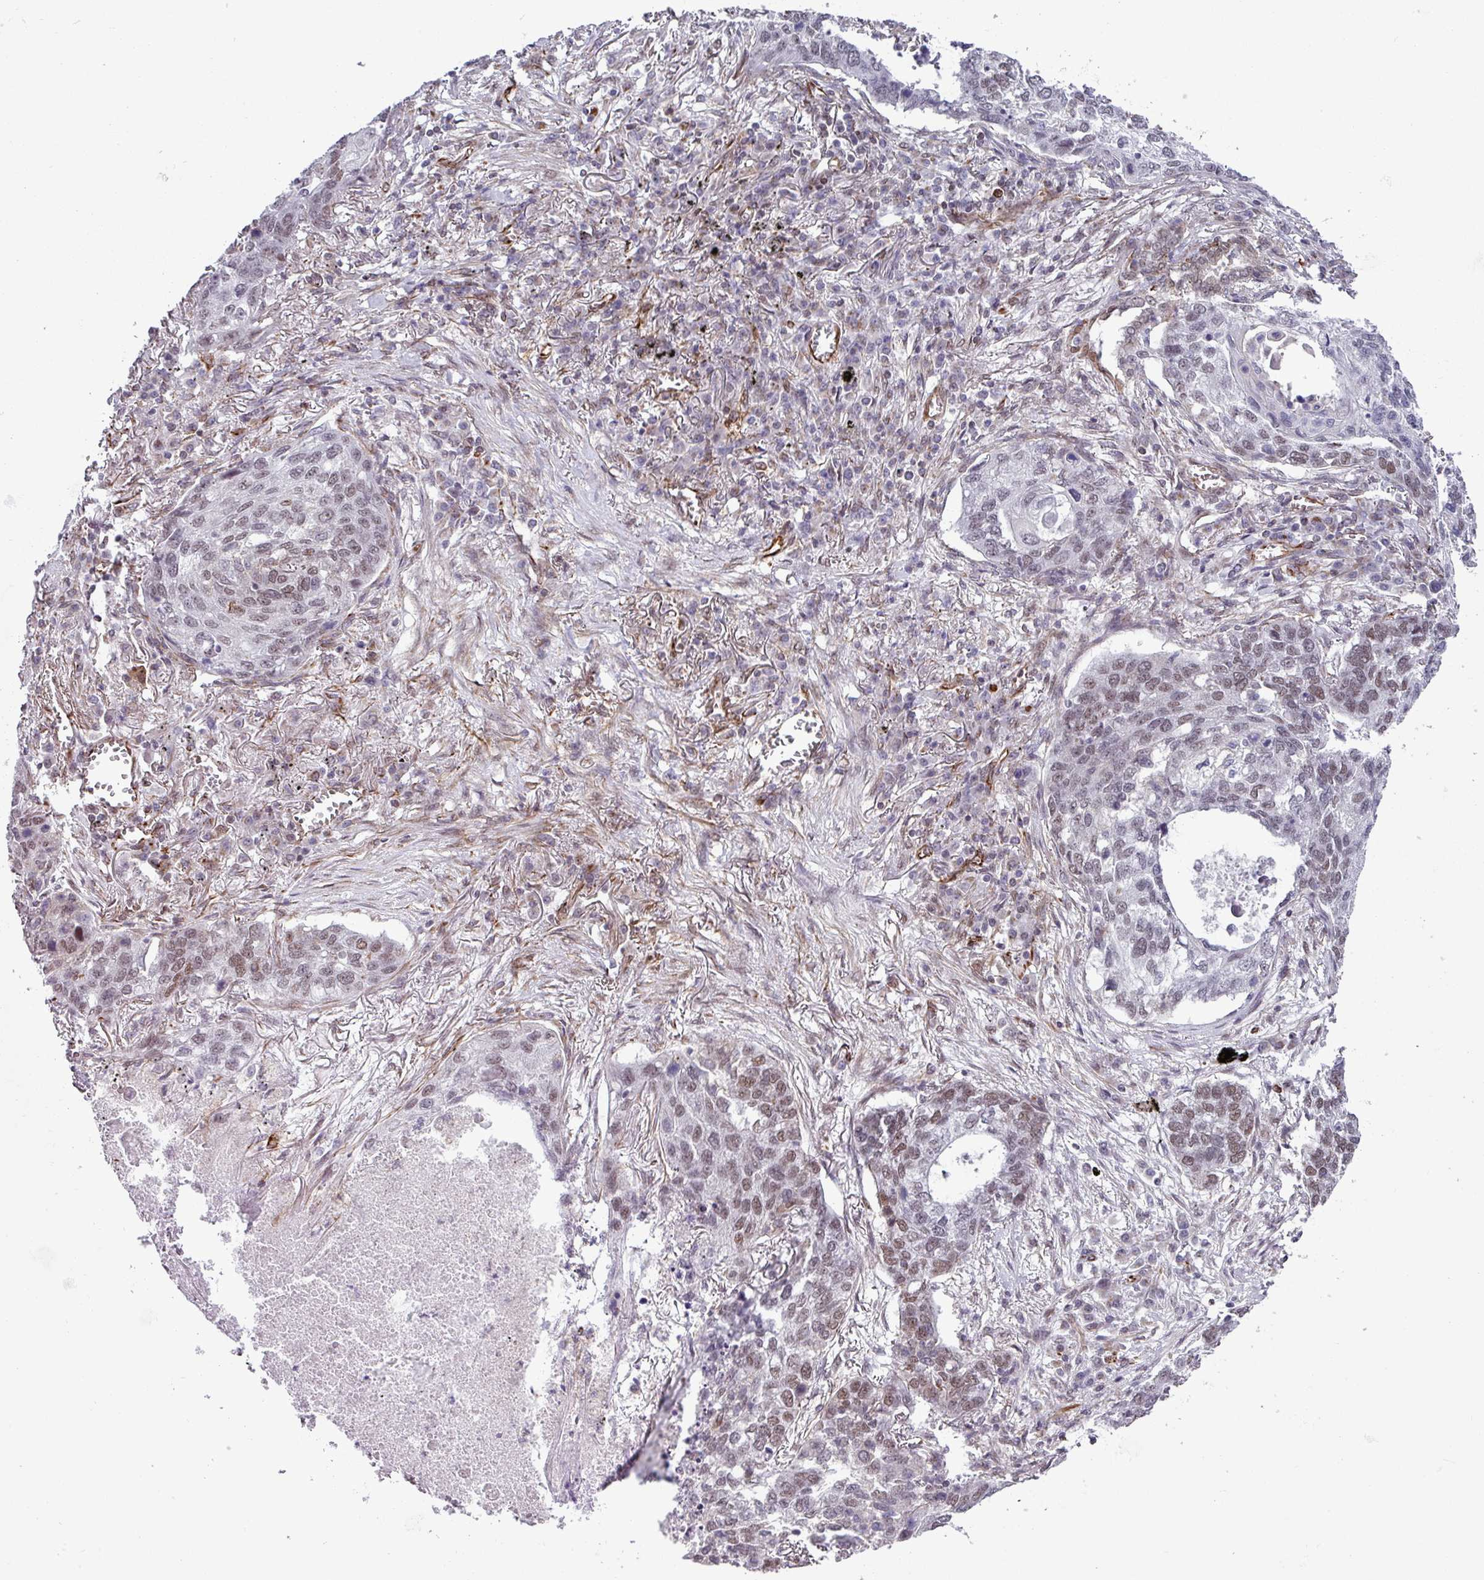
{"staining": {"intensity": "moderate", "quantity": ">75%", "location": "nuclear"}, "tissue": "lung cancer", "cell_type": "Tumor cells", "image_type": "cancer", "snomed": [{"axis": "morphology", "description": "Squamous cell carcinoma, NOS"}, {"axis": "topography", "description": "Lung"}], "caption": "Immunohistochemistry histopathology image of human lung cancer (squamous cell carcinoma) stained for a protein (brown), which exhibits medium levels of moderate nuclear expression in approximately >75% of tumor cells.", "gene": "CHD3", "patient": {"sex": "female", "age": 63}}